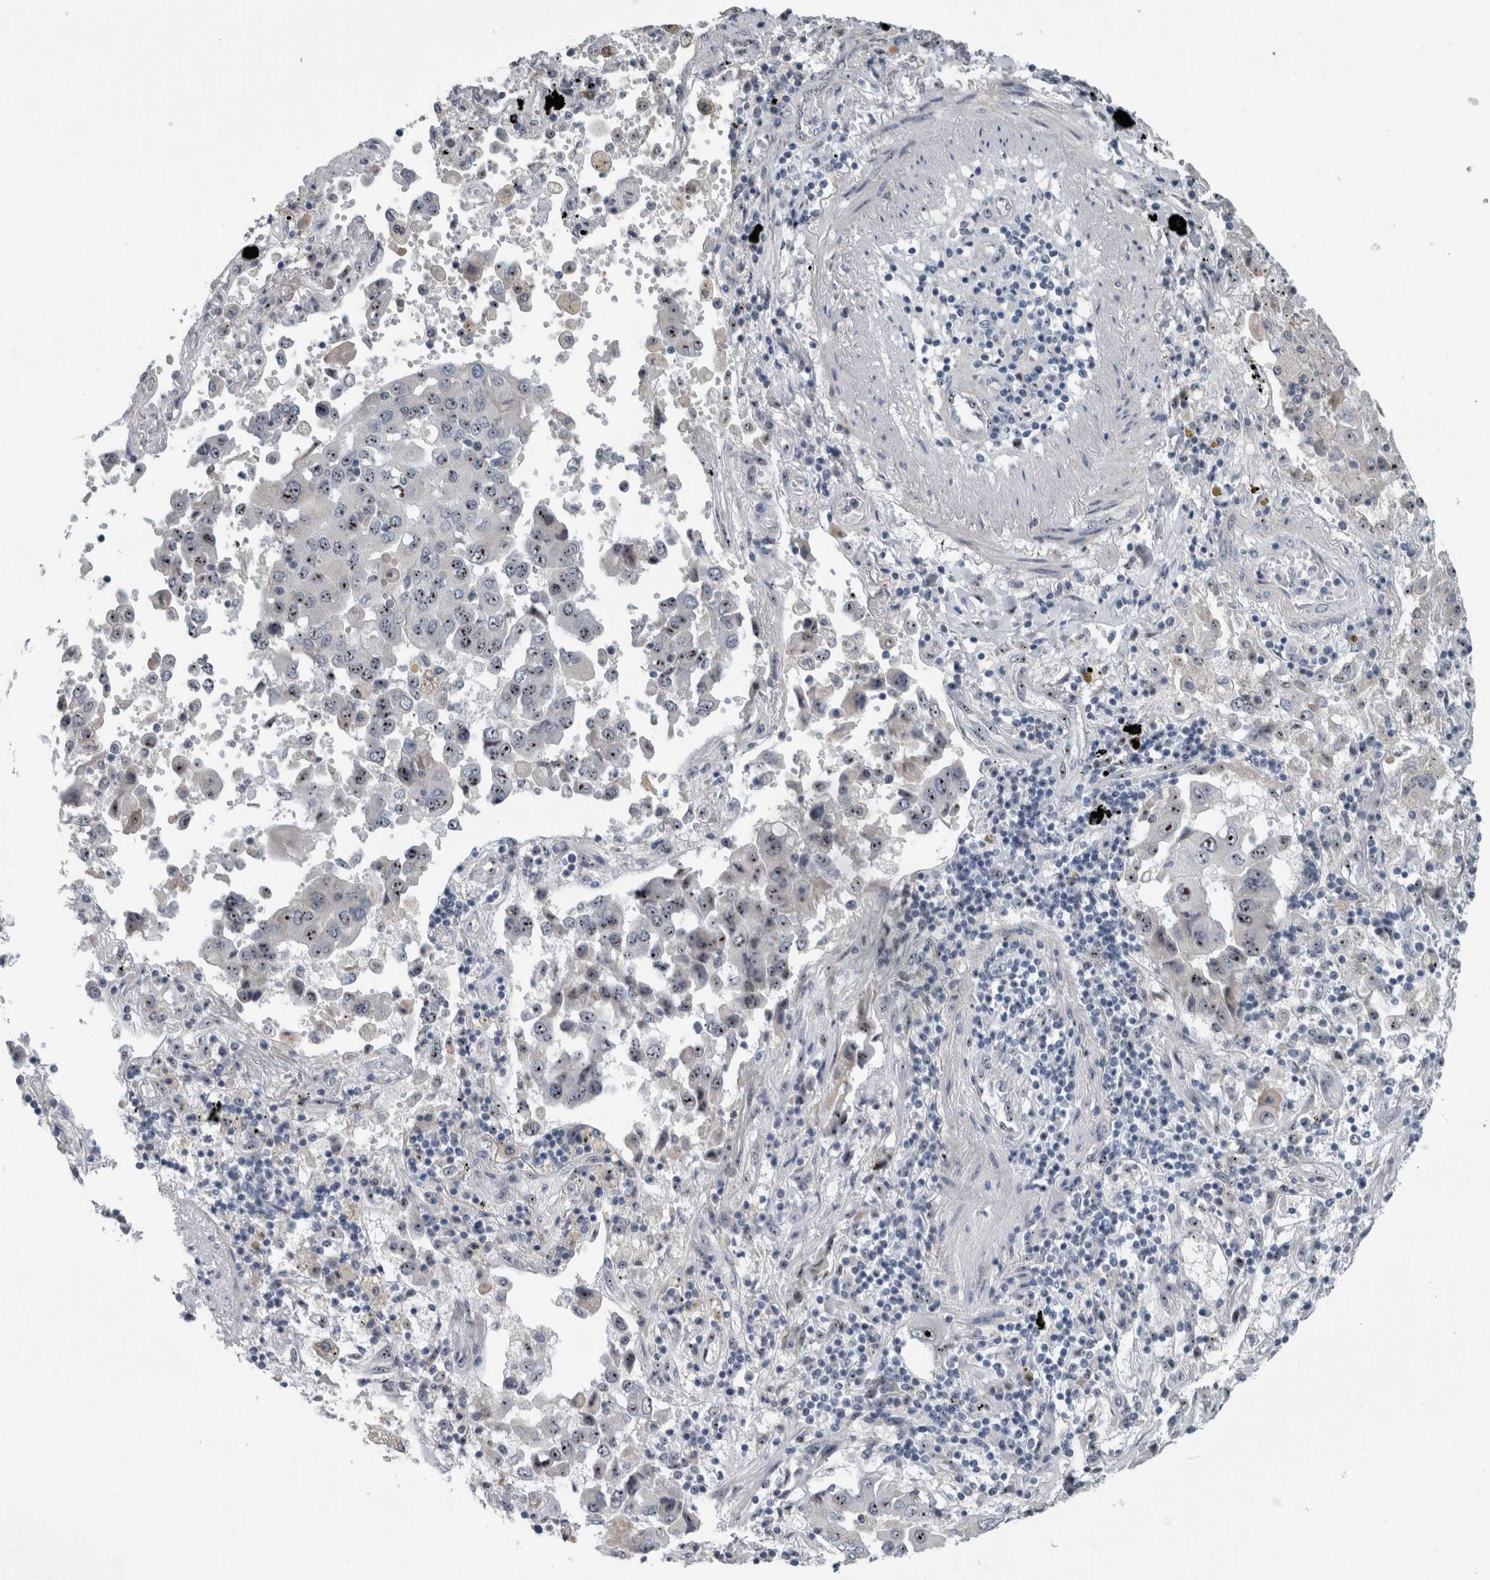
{"staining": {"intensity": "weak", "quantity": ">75%", "location": "nuclear"}, "tissue": "lung cancer", "cell_type": "Tumor cells", "image_type": "cancer", "snomed": [{"axis": "morphology", "description": "Adenocarcinoma, NOS"}, {"axis": "topography", "description": "Lung"}], "caption": "Protein expression by immunohistochemistry exhibits weak nuclear positivity in approximately >75% of tumor cells in adenocarcinoma (lung).", "gene": "UTP6", "patient": {"sex": "female", "age": 65}}